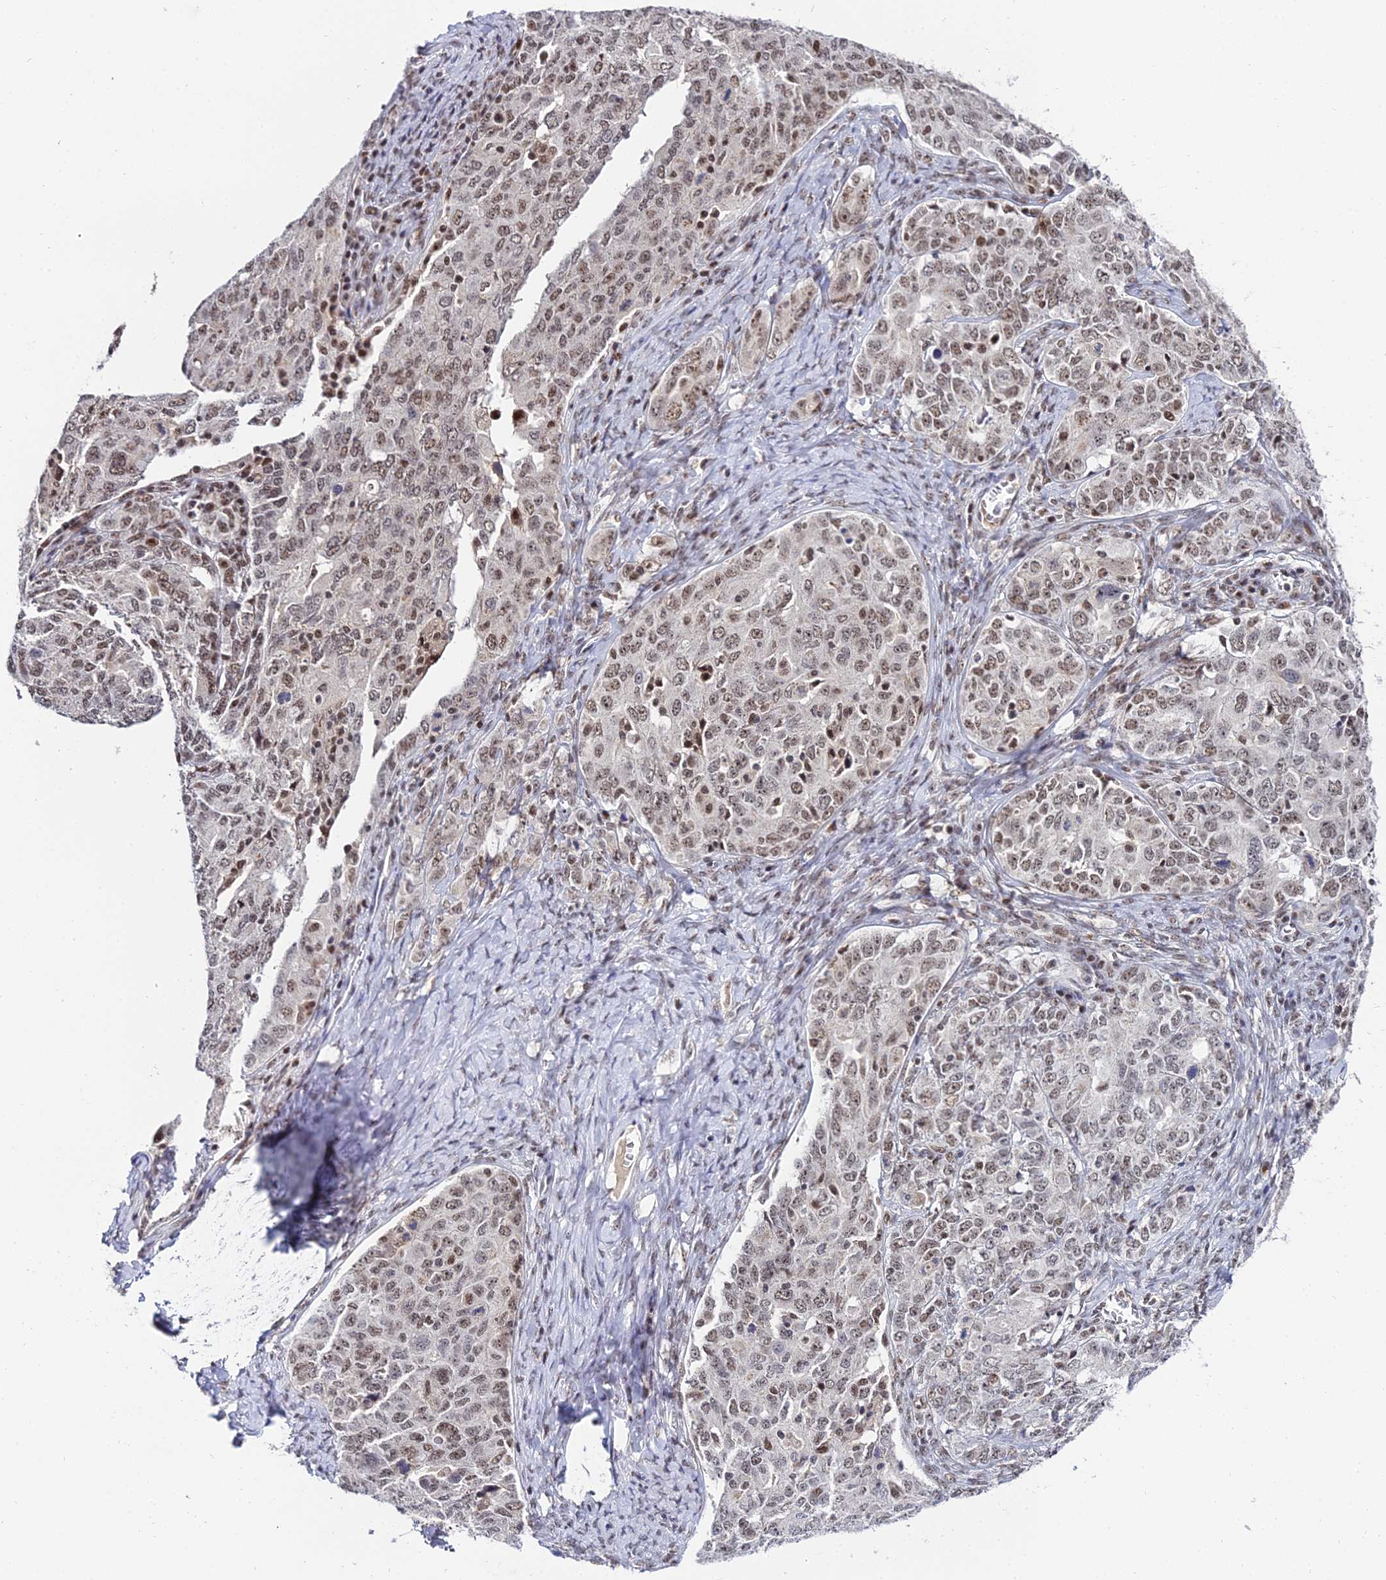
{"staining": {"intensity": "moderate", "quantity": ">75%", "location": "nuclear"}, "tissue": "ovarian cancer", "cell_type": "Tumor cells", "image_type": "cancer", "snomed": [{"axis": "morphology", "description": "Carcinoma, endometroid"}, {"axis": "topography", "description": "Ovary"}], "caption": "Immunohistochemistry (IHC) micrograph of neoplastic tissue: endometroid carcinoma (ovarian) stained using immunohistochemistry (IHC) shows medium levels of moderate protein expression localized specifically in the nuclear of tumor cells, appearing as a nuclear brown color.", "gene": "EXOSC3", "patient": {"sex": "female", "age": 62}}